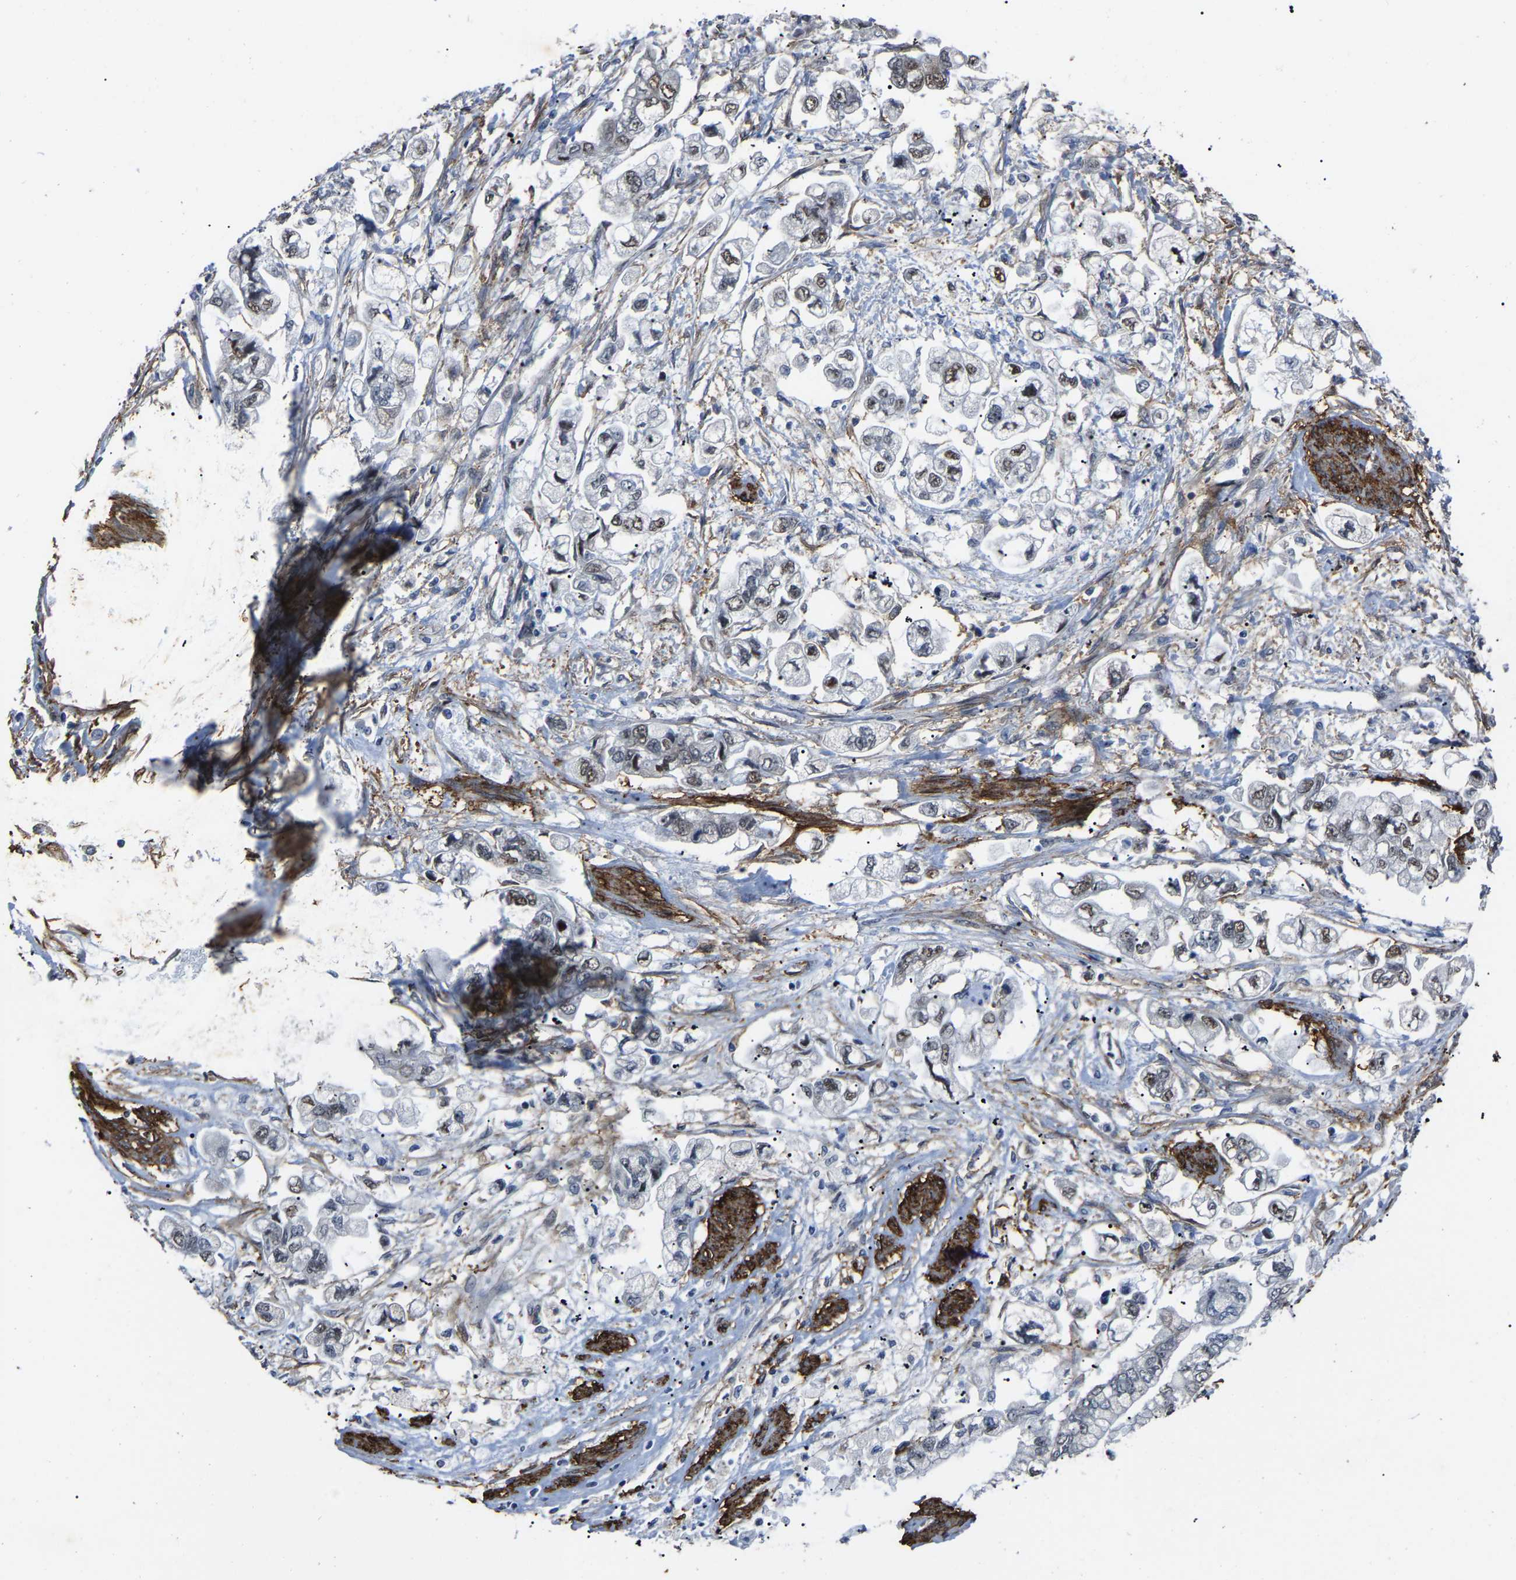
{"staining": {"intensity": "moderate", "quantity": "25%-75%", "location": "nuclear"}, "tissue": "stomach cancer", "cell_type": "Tumor cells", "image_type": "cancer", "snomed": [{"axis": "morphology", "description": "Normal tissue, NOS"}, {"axis": "morphology", "description": "Adenocarcinoma, NOS"}, {"axis": "topography", "description": "Stomach"}], "caption": "Brown immunohistochemical staining in stomach cancer (adenocarcinoma) reveals moderate nuclear staining in about 25%-75% of tumor cells.", "gene": "DDX5", "patient": {"sex": "male", "age": 62}}